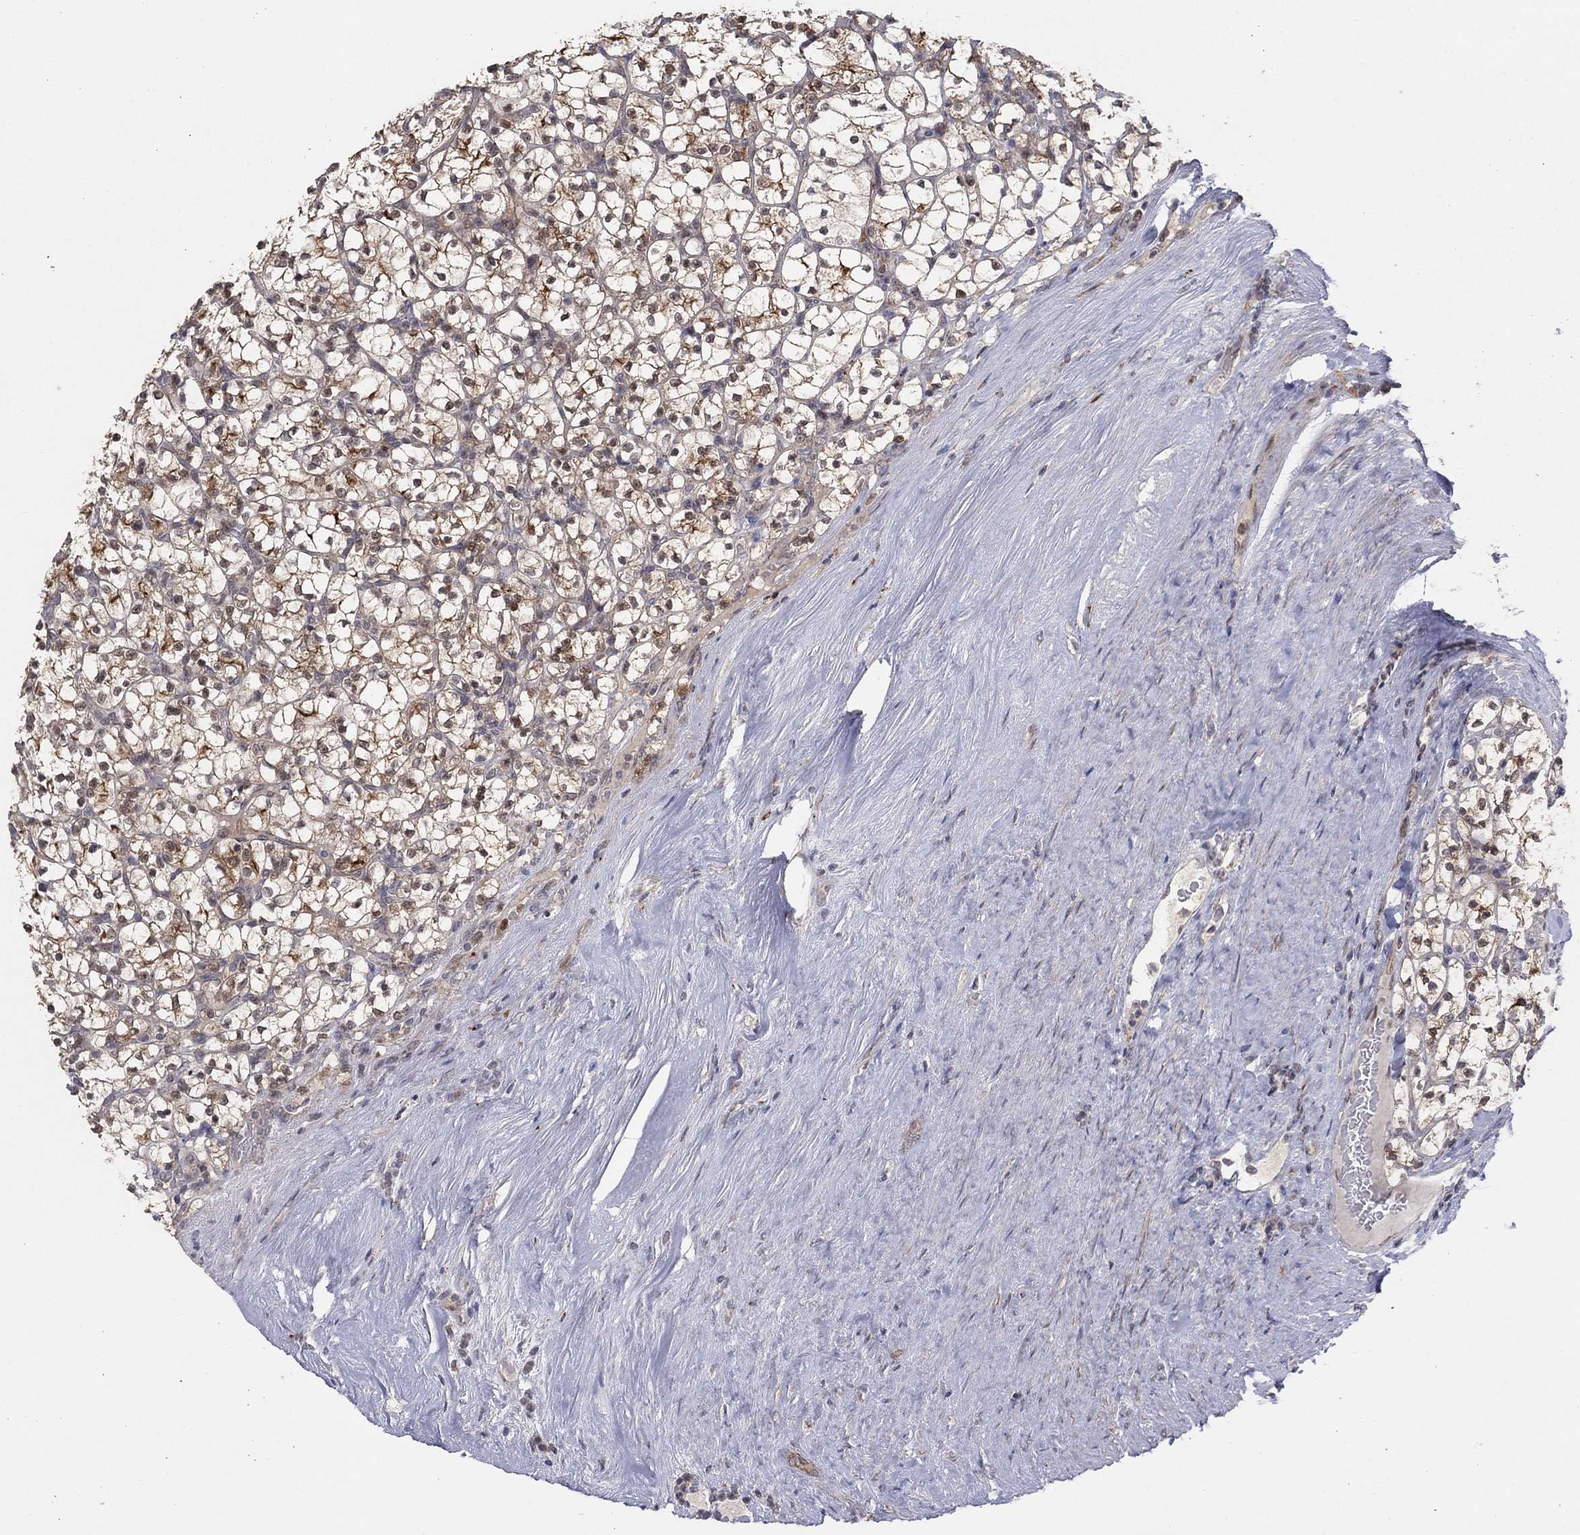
{"staining": {"intensity": "moderate", "quantity": ">75%", "location": "cytoplasmic/membranous"}, "tissue": "renal cancer", "cell_type": "Tumor cells", "image_type": "cancer", "snomed": [{"axis": "morphology", "description": "Adenocarcinoma, NOS"}, {"axis": "topography", "description": "Kidney"}], "caption": "This is a micrograph of immunohistochemistry staining of renal cancer (adenocarcinoma), which shows moderate positivity in the cytoplasmic/membranous of tumor cells.", "gene": "ZNF395", "patient": {"sex": "female", "age": 89}}